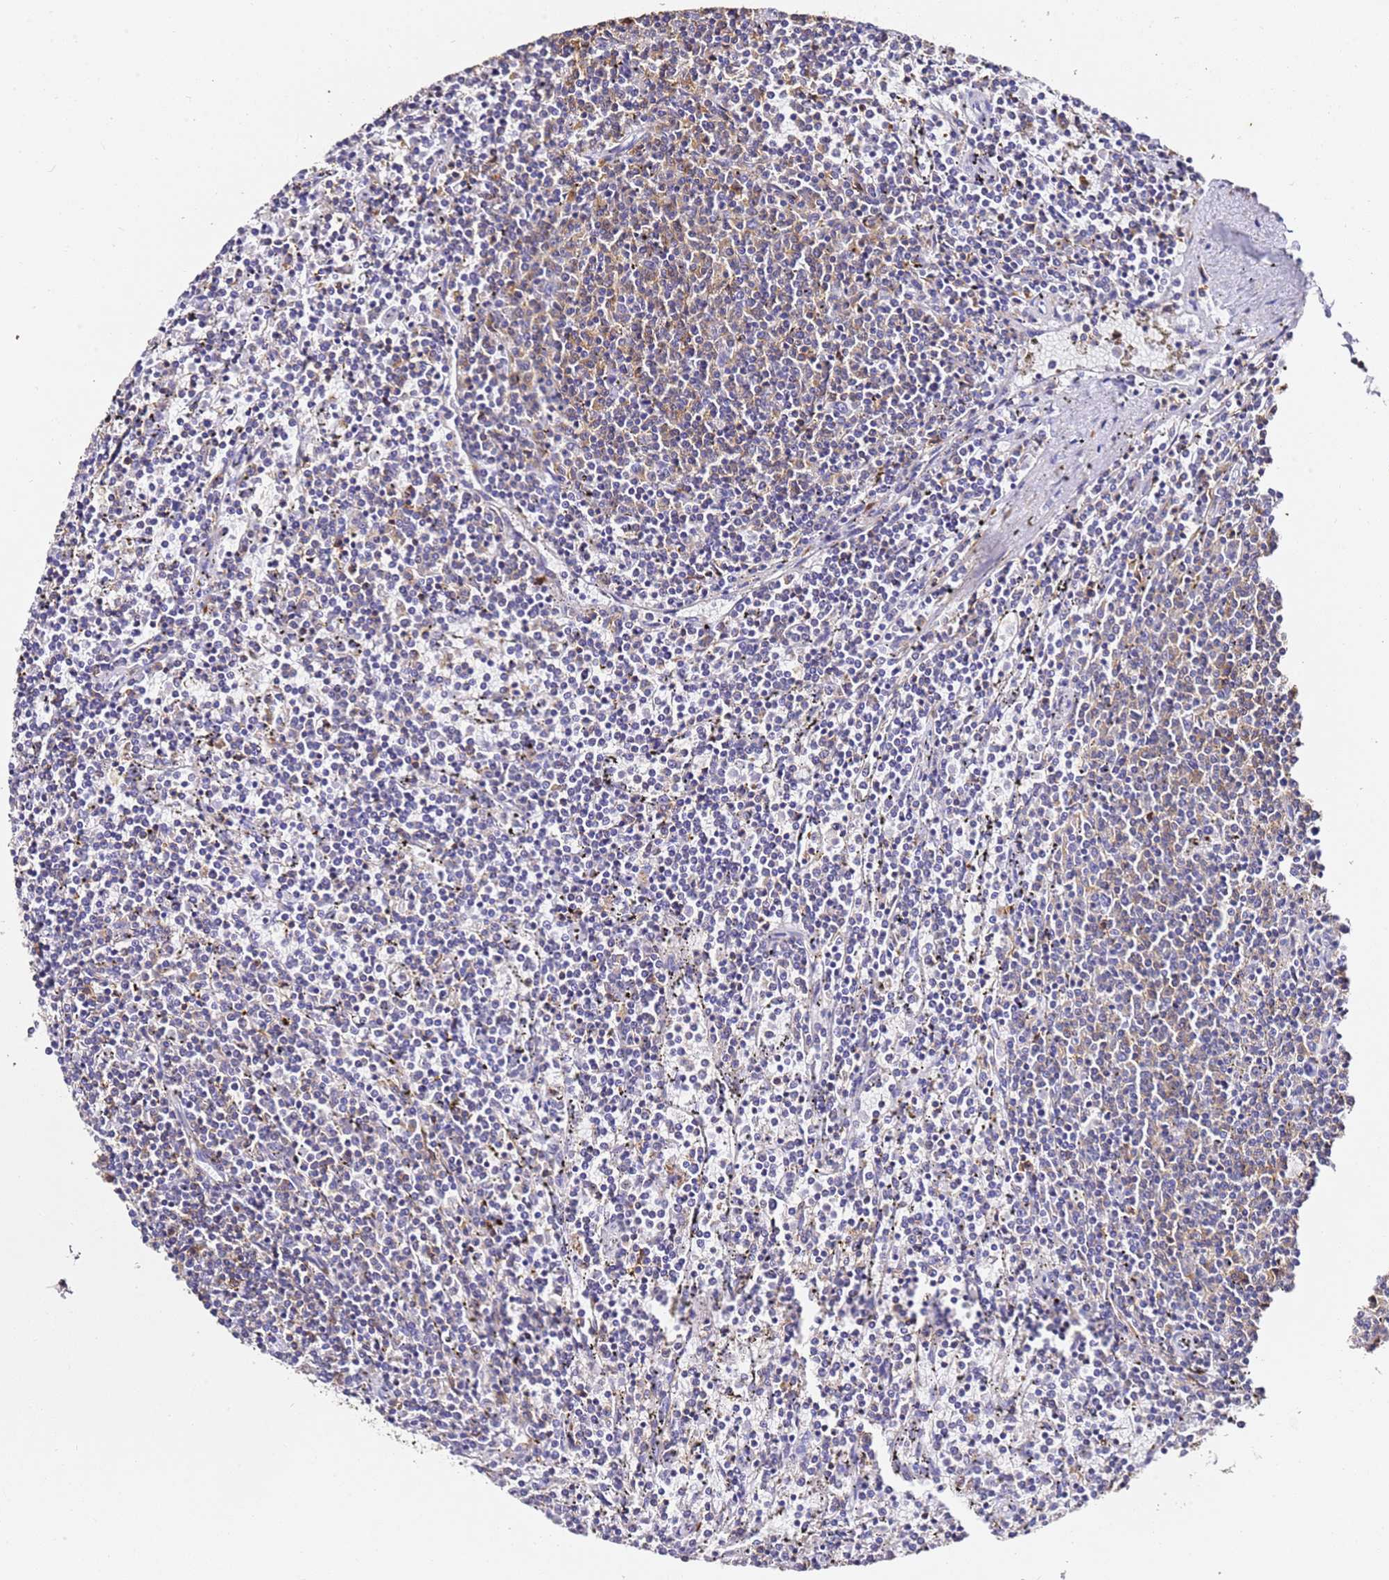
{"staining": {"intensity": "weak", "quantity": "<25%", "location": "cytoplasmic/membranous"}, "tissue": "lymphoma", "cell_type": "Tumor cells", "image_type": "cancer", "snomed": [{"axis": "morphology", "description": "Malignant lymphoma, non-Hodgkin's type, Low grade"}, {"axis": "topography", "description": "Spleen"}], "caption": "An immunohistochemistry image of low-grade malignant lymphoma, non-Hodgkin's type is shown. There is no staining in tumor cells of low-grade malignant lymphoma, non-Hodgkin's type.", "gene": "ZNF671", "patient": {"sex": "female", "age": 50}}